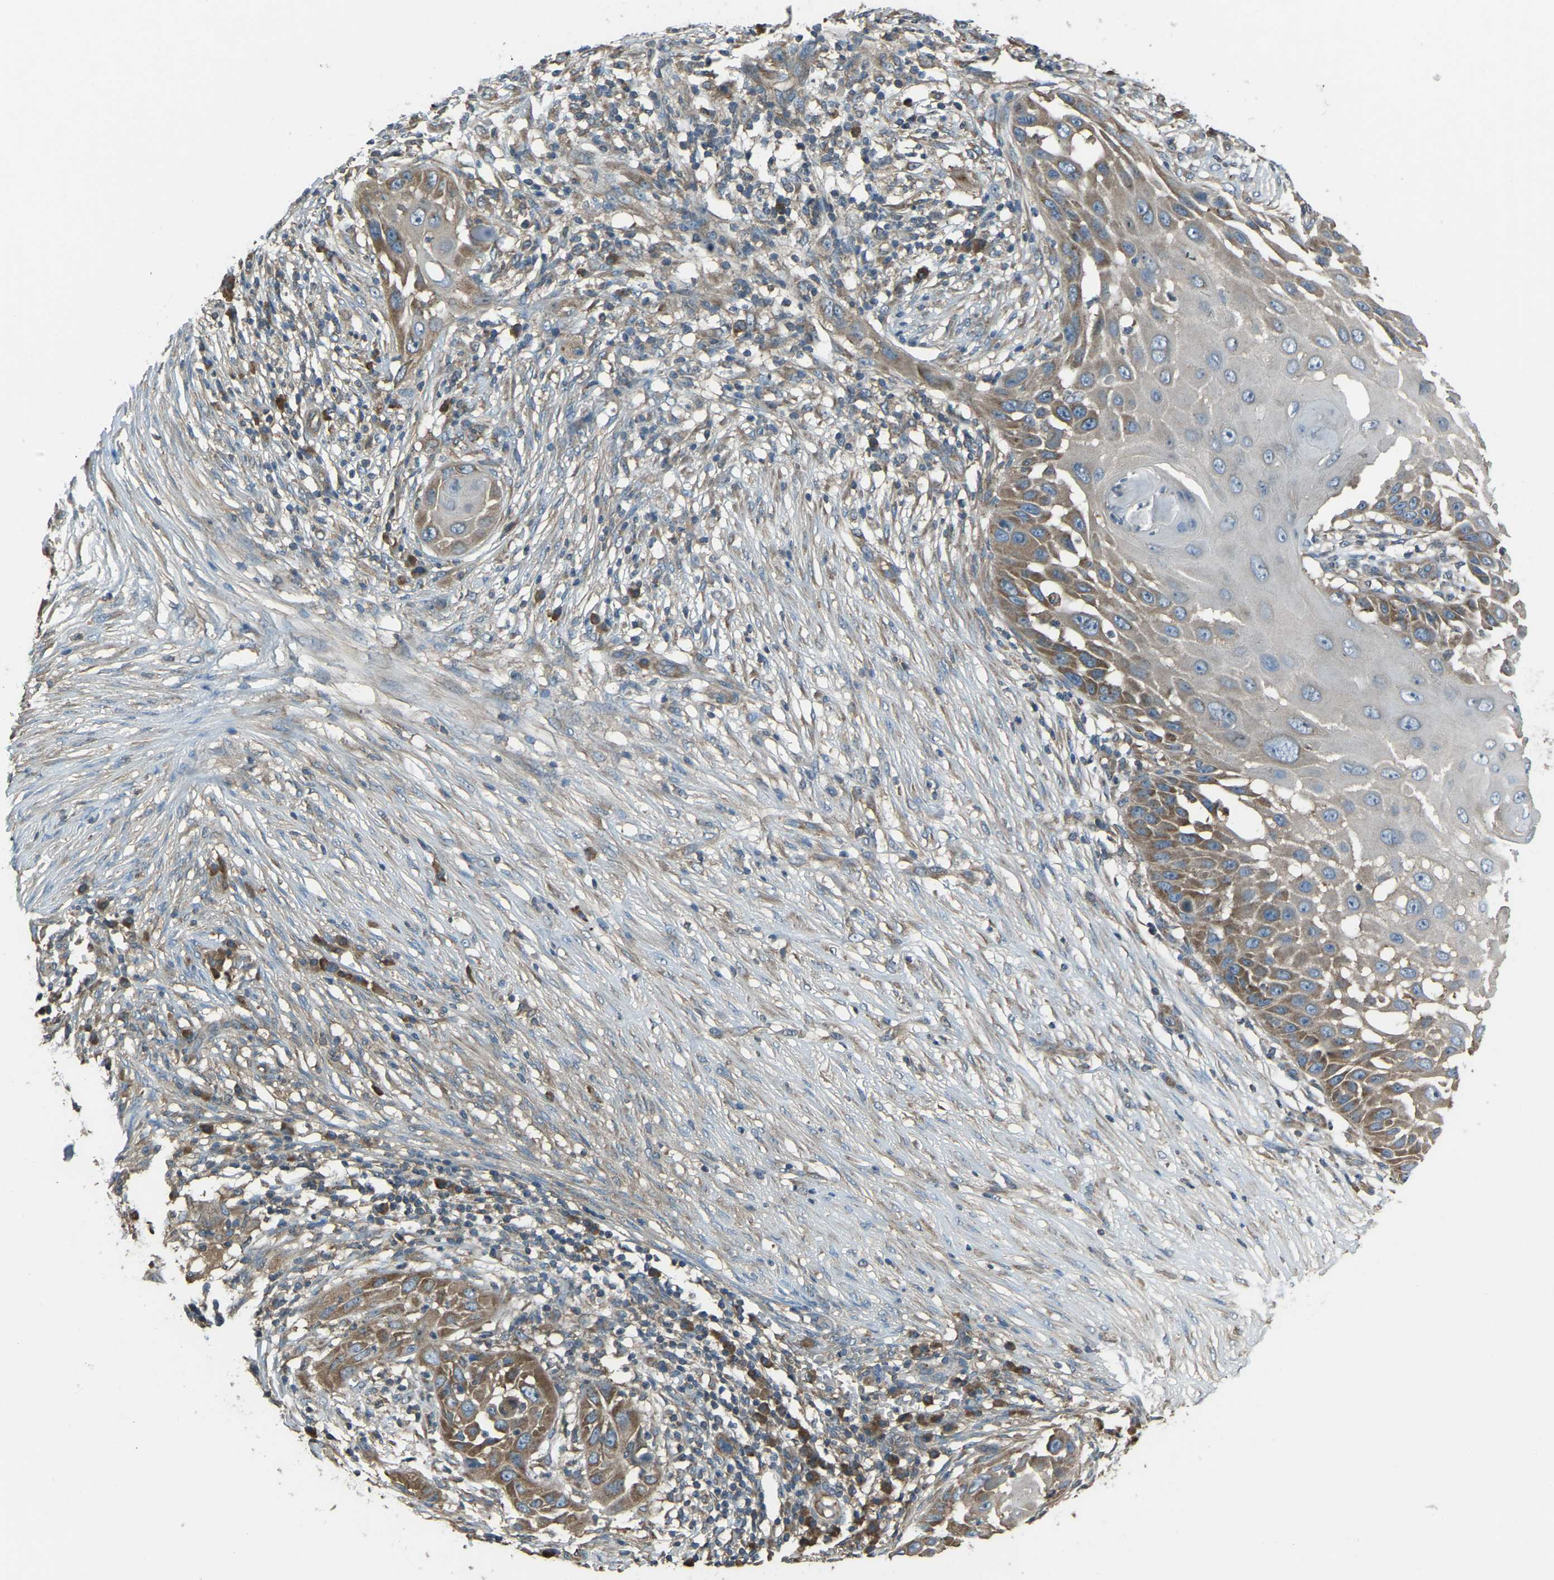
{"staining": {"intensity": "moderate", "quantity": "25%-75%", "location": "cytoplasmic/membranous"}, "tissue": "skin cancer", "cell_type": "Tumor cells", "image_type": "cancer", "snomed": [{"axis": "morphology", "description": "Squamous cell carcinoma, NOS"}, {"axis": "topography", "description": "Skin"}], "caption": "Tumor cells display medium levels of moderate cytoplasmic/membranous staining in about 25%-75% of cells in skin squamous cell carcinoma. Using DAB (3,3'-diaminobenzidine) (brown) and hematoxylin (blue) stains, captured at high magnification using brightfield microscopy.", "gene": "AIMP1", "patient": {"sex": "female", "age": 44}}